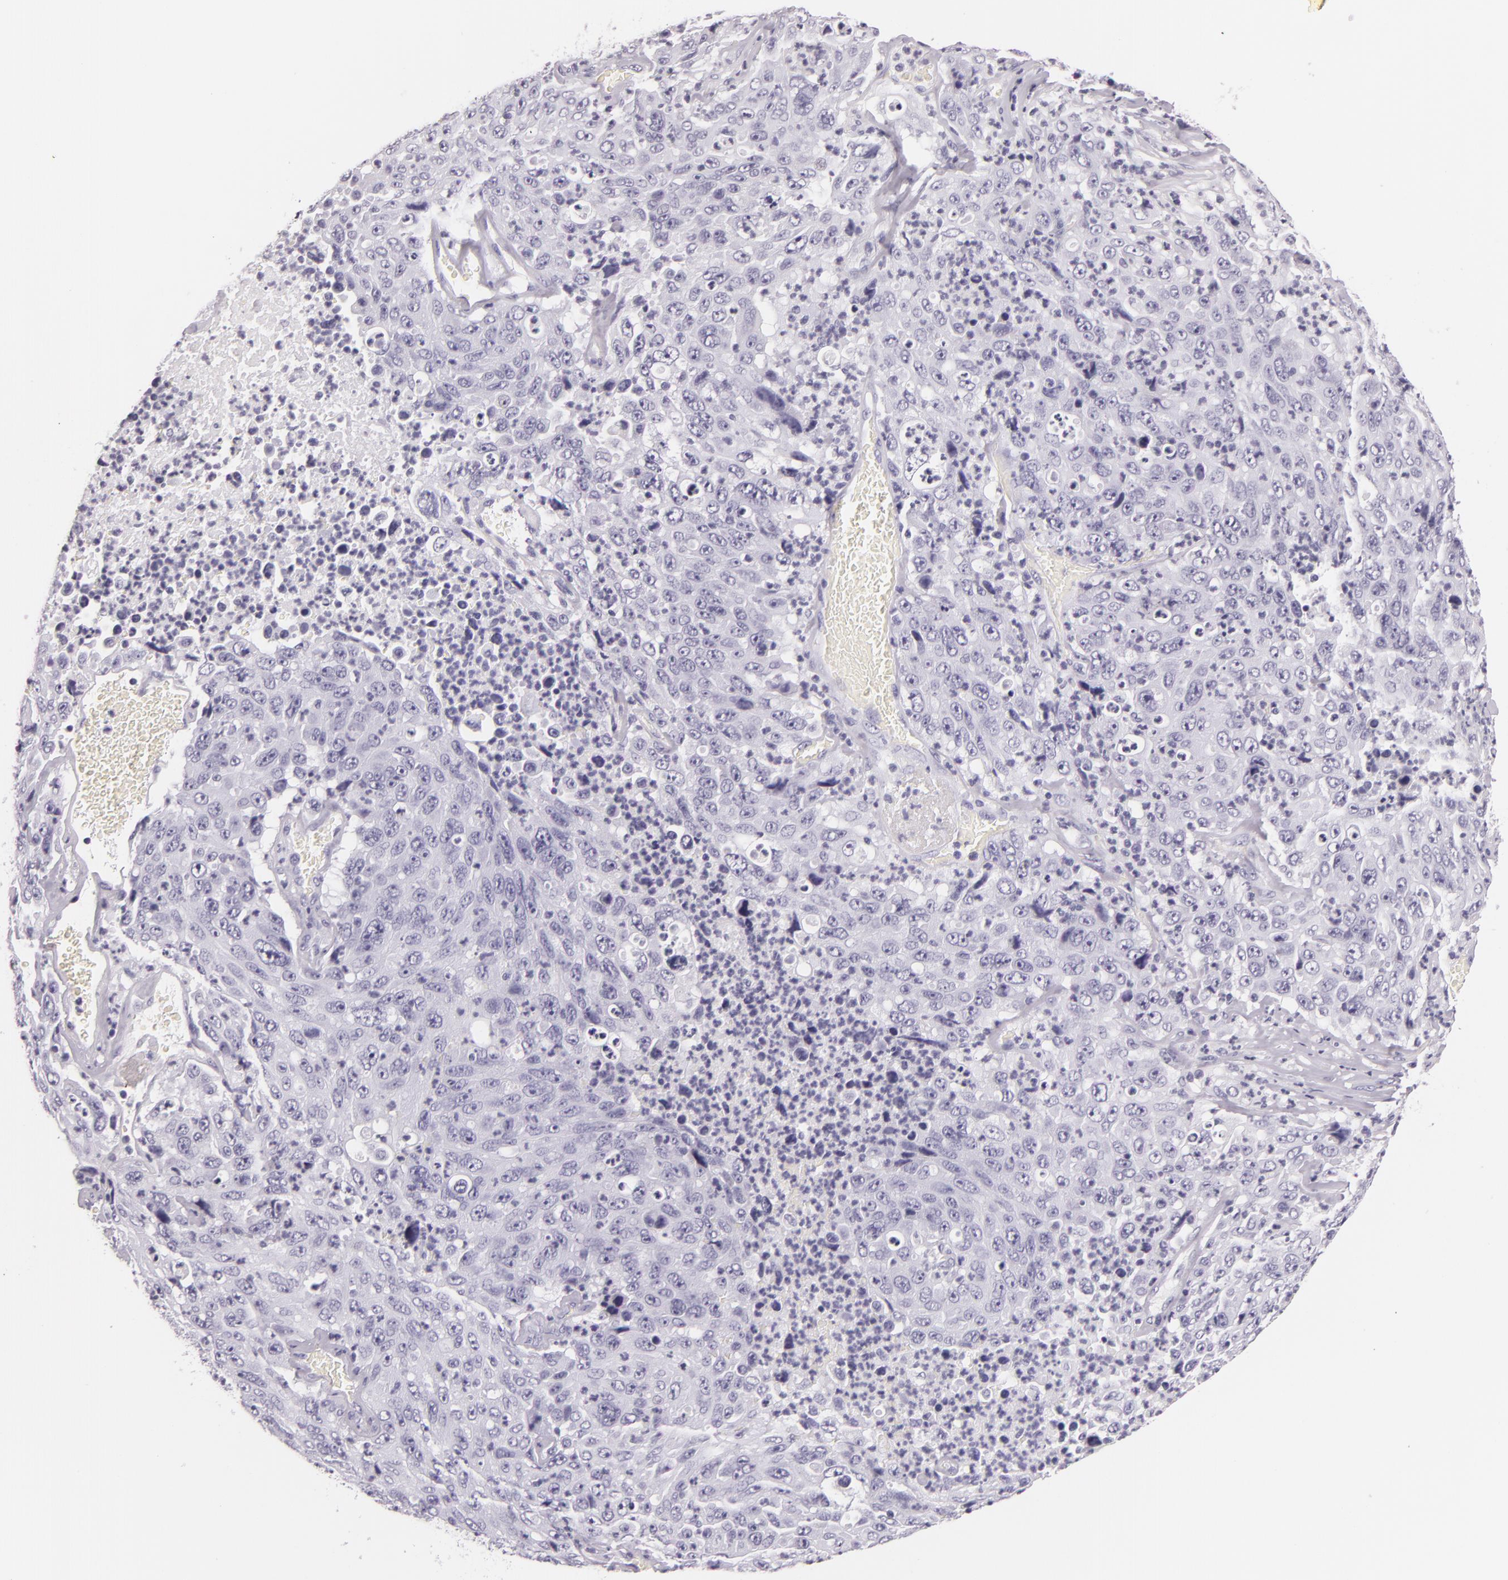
{"staining": {"intensity": "negative", "quantity": "none", "location": "none"}, "tissue": "lung cancer", "cell_type": "Tumor cells", "image_type": "cancer", "snomed": [{"axis": "morphology", "description": "Squamous cell carcinoma, NOS"}, {"axis": "topography", "description": "Lung"}], "caption": "This is an IHC photomicrograph of squamous cell carcinoma (lung). There is no staining in tumor cells.", "gene": "DLG4", "patient": {"sex": "male", "age": 64}}